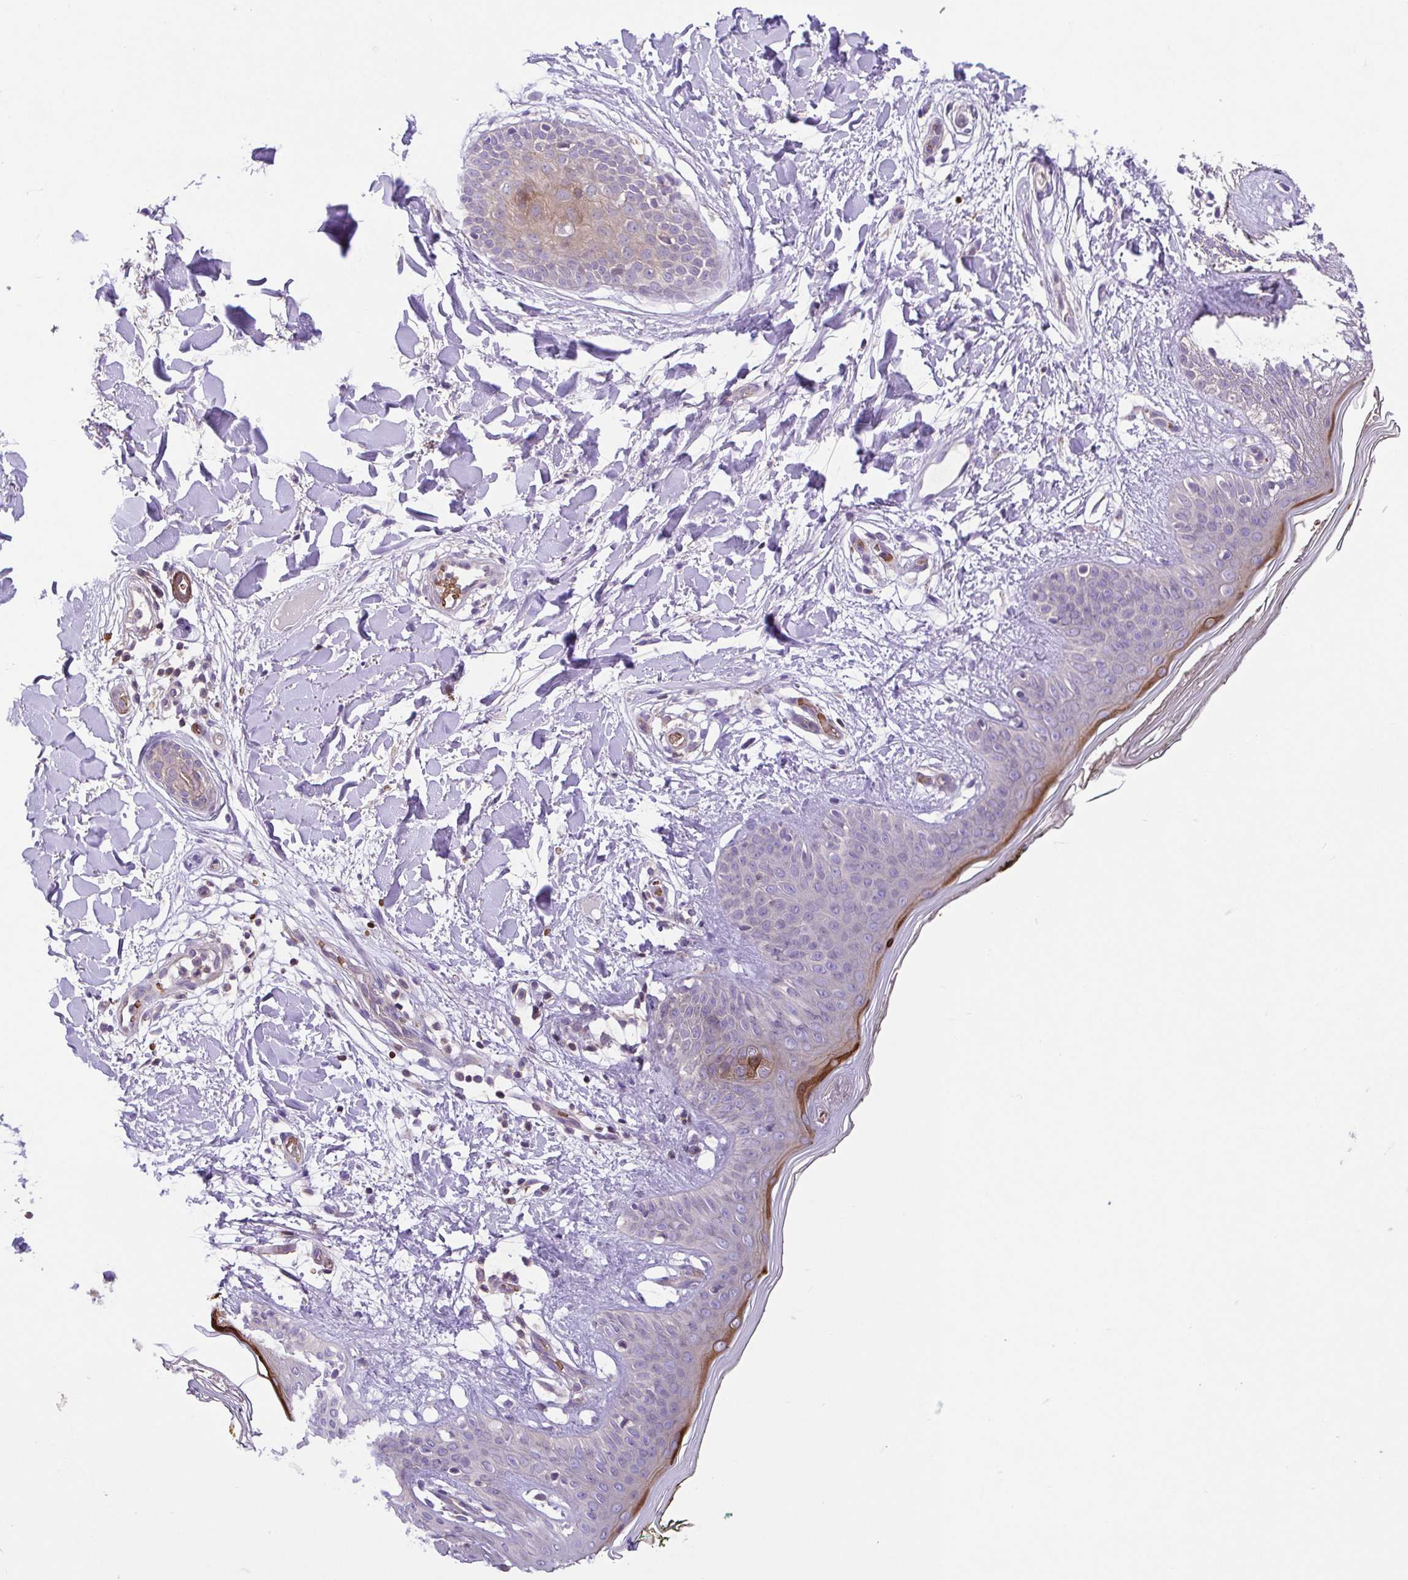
{"staining": {"intensity": "weak", "quantity": "<25%", "location": "cytoplasmic/membranous"}, "tissue": "skin", "cell_type": "Fibroblasts", "image_type": "normal", "snomed": [{"axis": "morphology", "description": "Normal tissue, NOS"}, {"axis": "topography", "description": "Skin"}], "caption": "Human skin stained for a protein using immunohistochemistry (IHC) demonstrates no positivity in fibroblasts.", "gene": "IDE", "patient": {"sex": "female", "age": 34}}